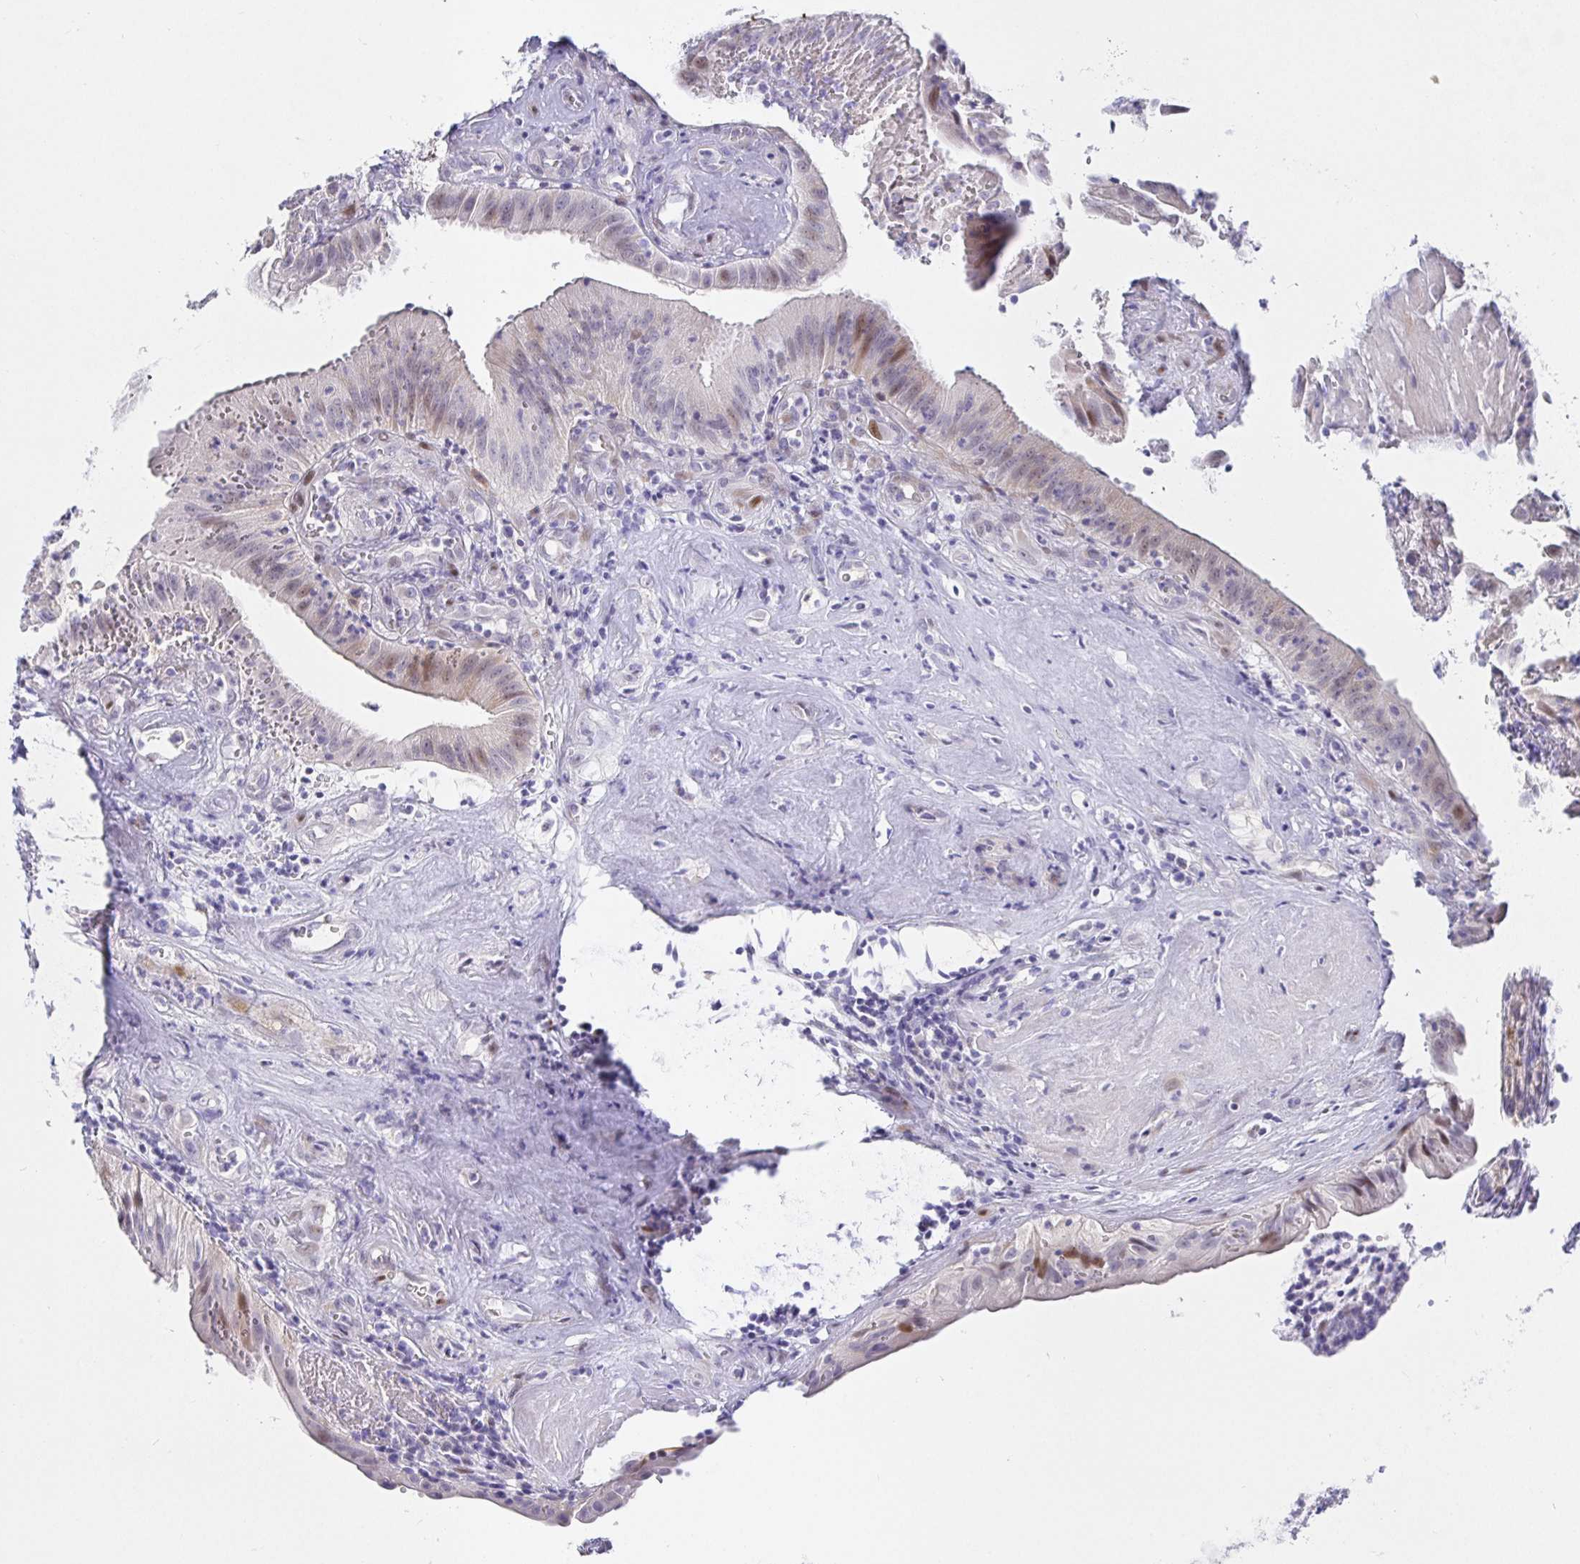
{"staining": {"intensity": "weak", "quantity": "<25%", "location": "nuclear"}, "tissue": "head and neck cancer", "cell_type": "Tumor cells", "image_type": "cancer", "snomed": [{"axis": "morphology", "description": "Adenocarcinoma, NOS"}, {"axis": "topography", "description": "Head-Neck"}], "caption": "Tumor cells are negative for brown protein staining in head and neck cancer (adenocarcinoma).", "gene": "KBTBD13", "patient": {"sex": "male", "age": 44}}